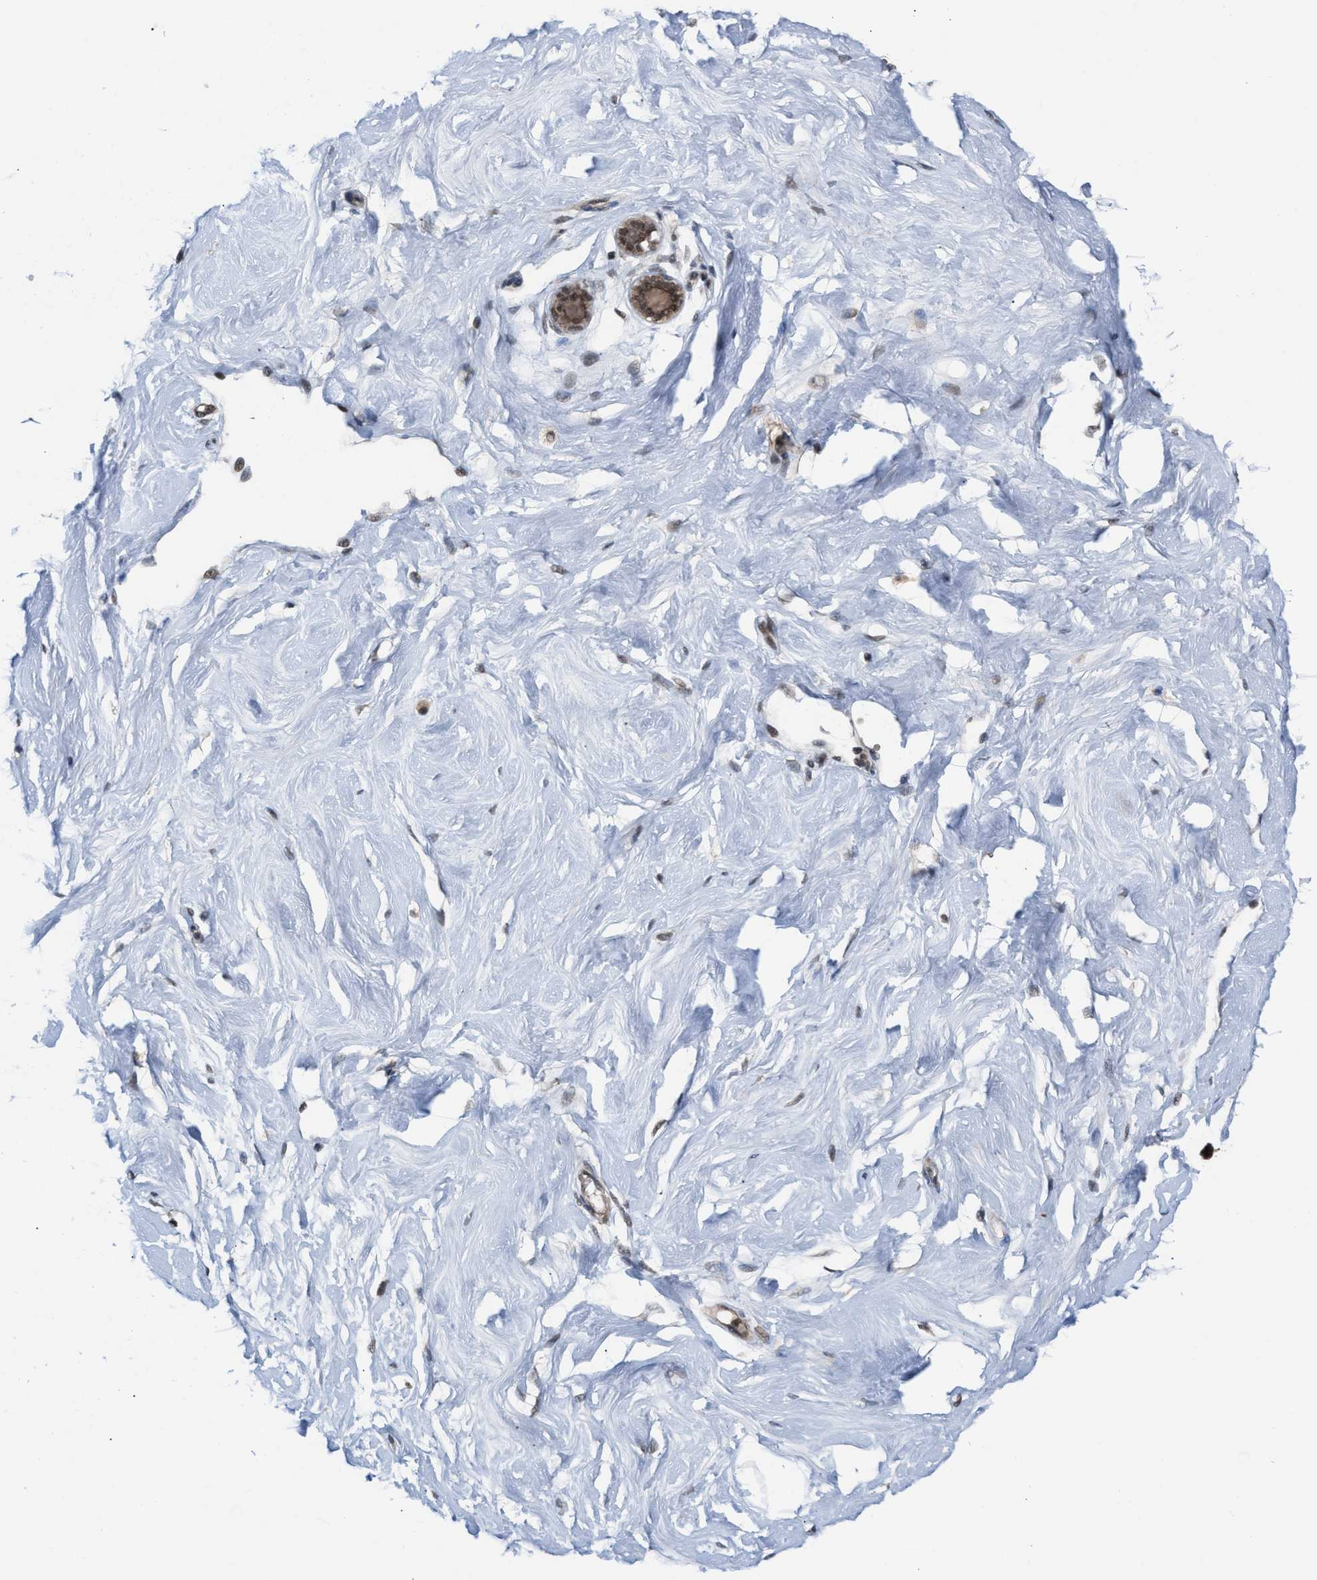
{"staining": {"intensity": "moderate", "quantity": ">75%", "location": "cytoplasmic/membranous,nuclear"}, "tissue": "breast", "cell_type": "Glandular cells", "image_type": "normal", "snomed": [{"axis": "morphology", "description": "Normal tissue, NOS"}, {"axis": "topography", "description": "Breast"}], "caption": "Approximately >75% of glandular cells in unremarkable breast show moderate cytoplasmic/membranous,nuclear protein expression as visualized by brown immunohistochemical staining.", "gene": "C9orf78", "patient": {"sex": "female", "age": 23}}